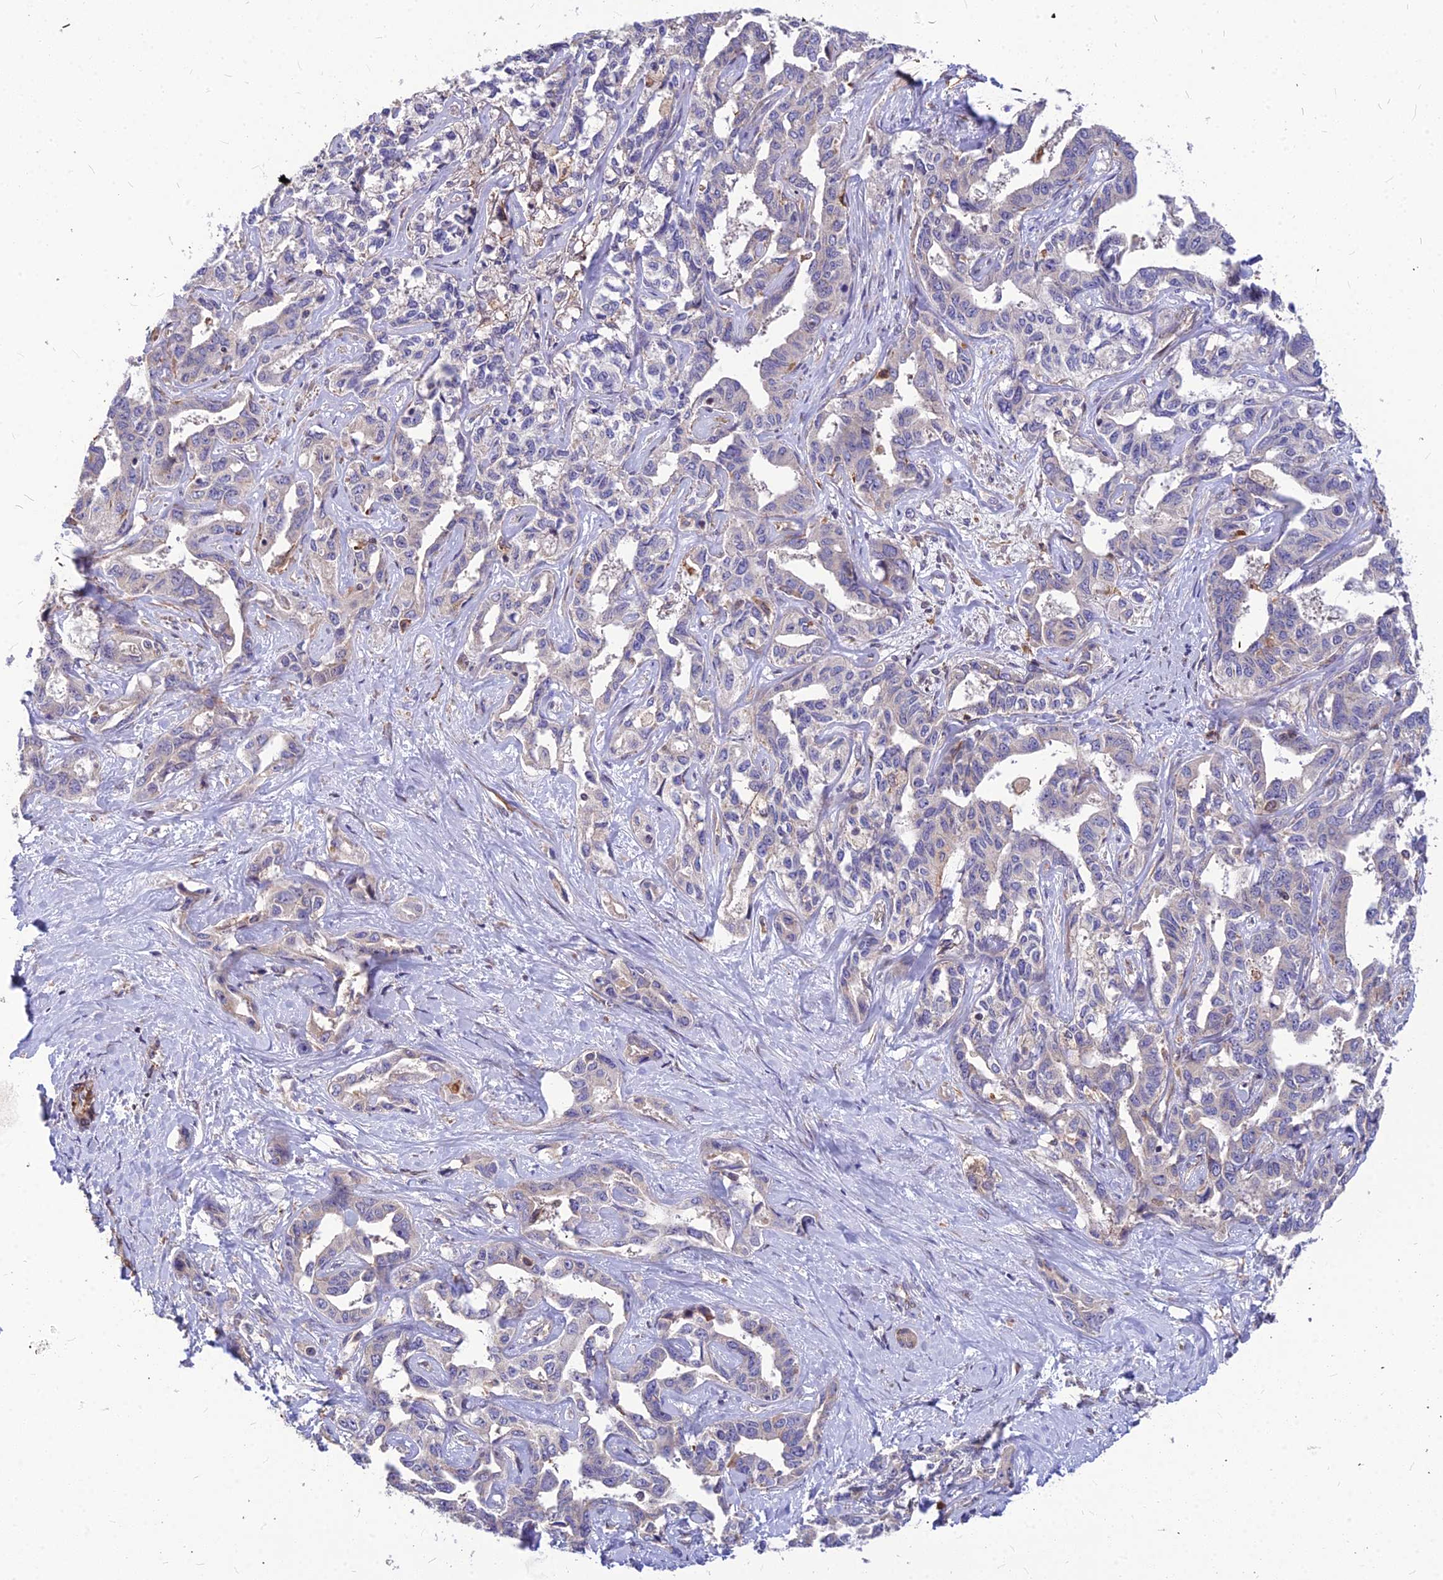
{"staining": {"intensity": "negative", "quantity": "none", "location": "none"}, "tissue": "liver cancer", "cell_type": "Tumor cells", "image_type": "cancer", "snomed": [{"axis": "morphology", "description": "Cholangiocarcinoma"}, {"axis": "topography", "description": "Liver"}], "caption": "The histopathology image exhibits no significant staining in tumor cells of liver cancer.", "gene": "LEKR1", "patient": {"sex": "male", "age": 59}}